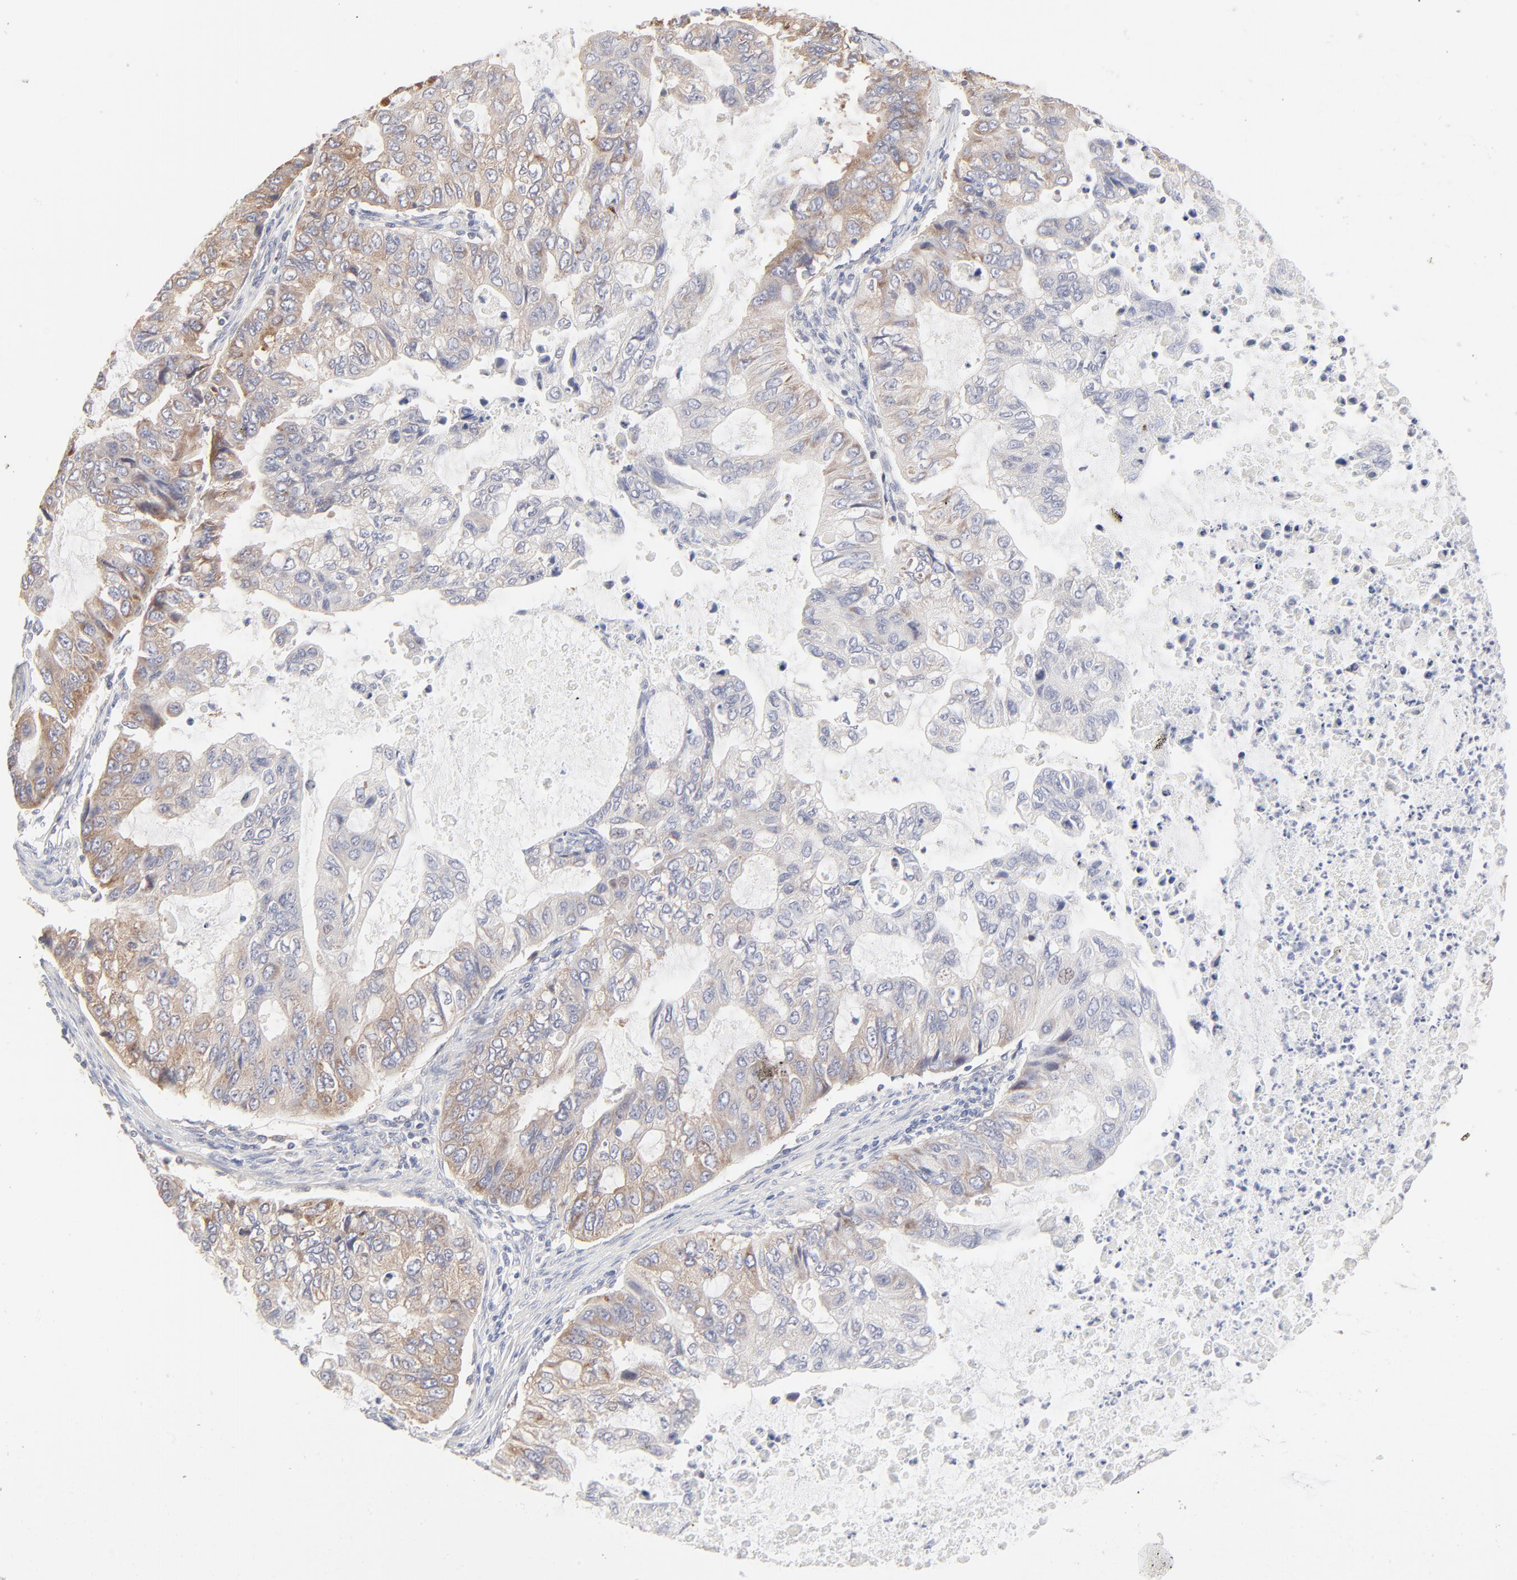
{"staining": {"intensity": "weak", "quantity": ">75%", "location": "cytoplasmic/membranous"}, "tissue": "stomach cancer", "cell_type": "Tumor cells", "image_type": "cancer", "snomed": [{"axis": "morphology", "description": "Adenocarcinoma, NOS"}, {"axis": "topography", "description": "Stomach, upper"}], "caption": "Protein expression analysis of adenocarcinoma (stomach) displays weak cytoplasmic/membranous positivity in approximately >75% of tumor cells.", "gene": "RPS21", "patient": {"sex": "female", "age": 52}}